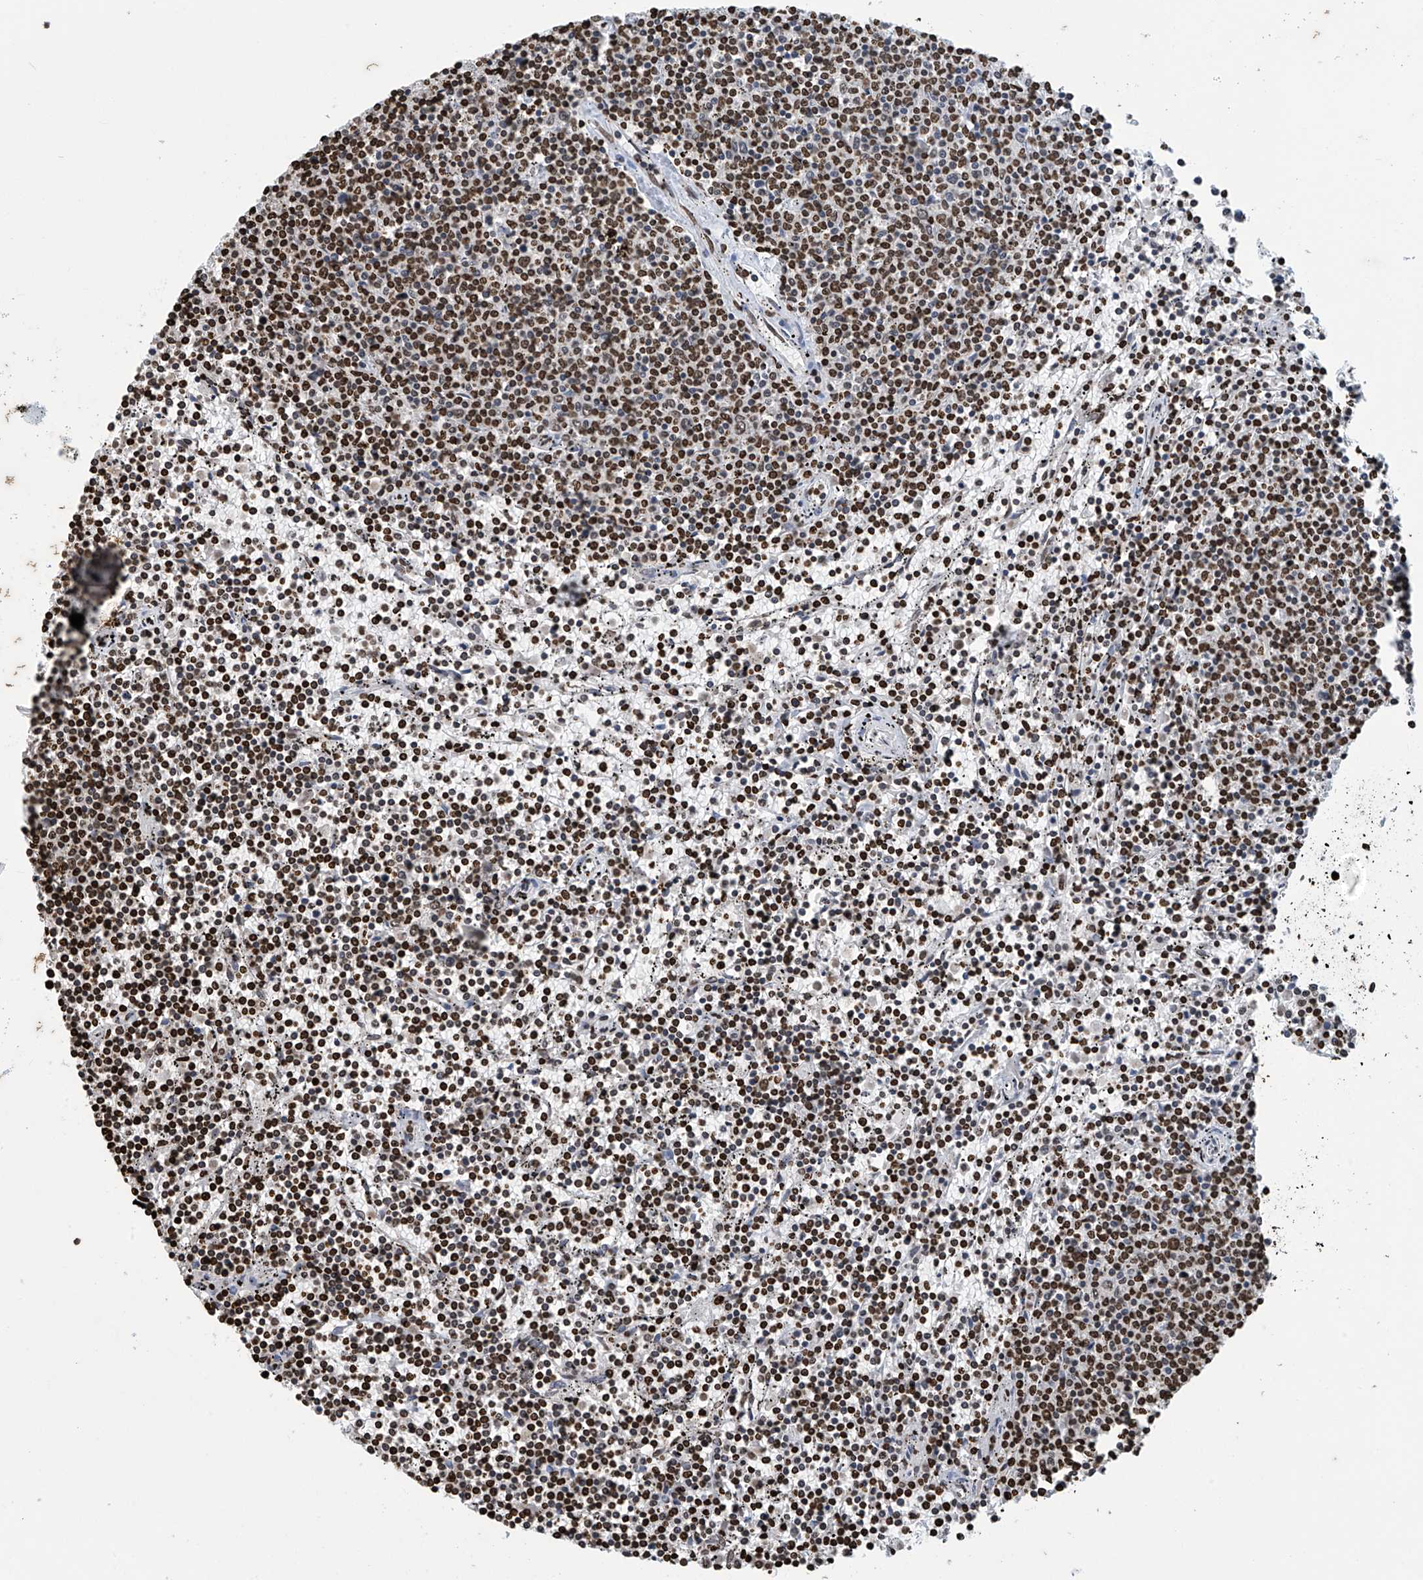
{"staining": {"intensity": "strong", "quantity": ">75%", "location": "nuclear"}, "tissue": "lymphoma", "cell_type": "Tumor cells", "image_type": "cancer", "snomed": [{"axis": "morphology", "description": "Malignant lymphoma, non-Hodgkin's type, Low grade"}, {"axis": "topography", "description": "Spleen"}], "caption": "Strong nuclear protein positivity is appreciated in about >75% of tumor cells in low-grade malignant lymphoma, non-Hodgkin's type.", "gene": "DPPA2", "patient": {"sex": "female", "age": 50}}